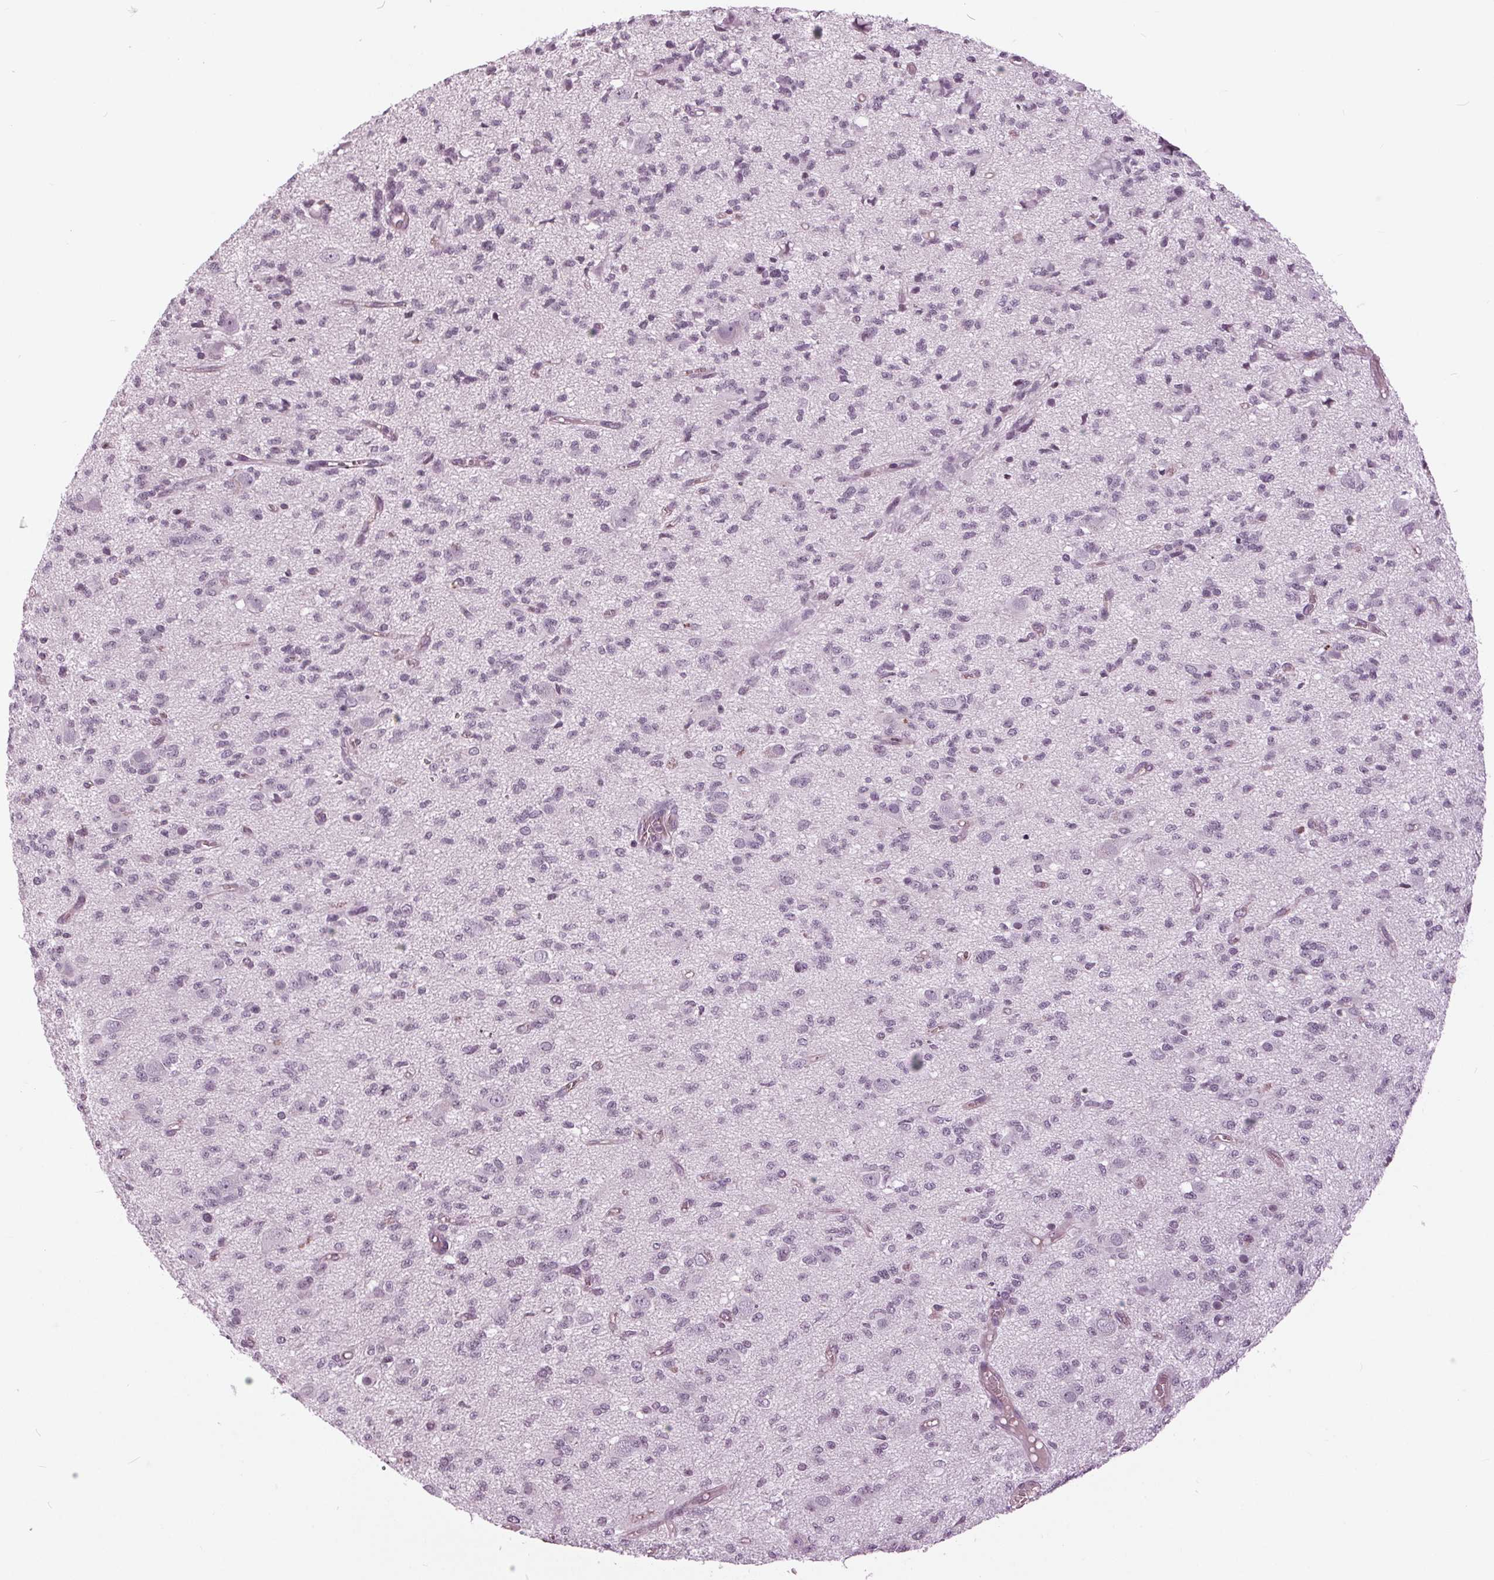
{"staining": {"intensity": "negative", "quantity": "none", "location": "none"}, "tissue": "glioma", "cell_type": "Tumor cells", "image_type": "cancer", "snomed": [{"axis": "morphology", "description": "Glioma, malignant, Low grade"}, {"axis": "topography", "description": "Brain"}], "caption": "Immunohistochemical staining of human glioma shows no significant expression in tumor cells.", "gene": "SLC9A4", "patient": {"sex": "male", "age": 64}}